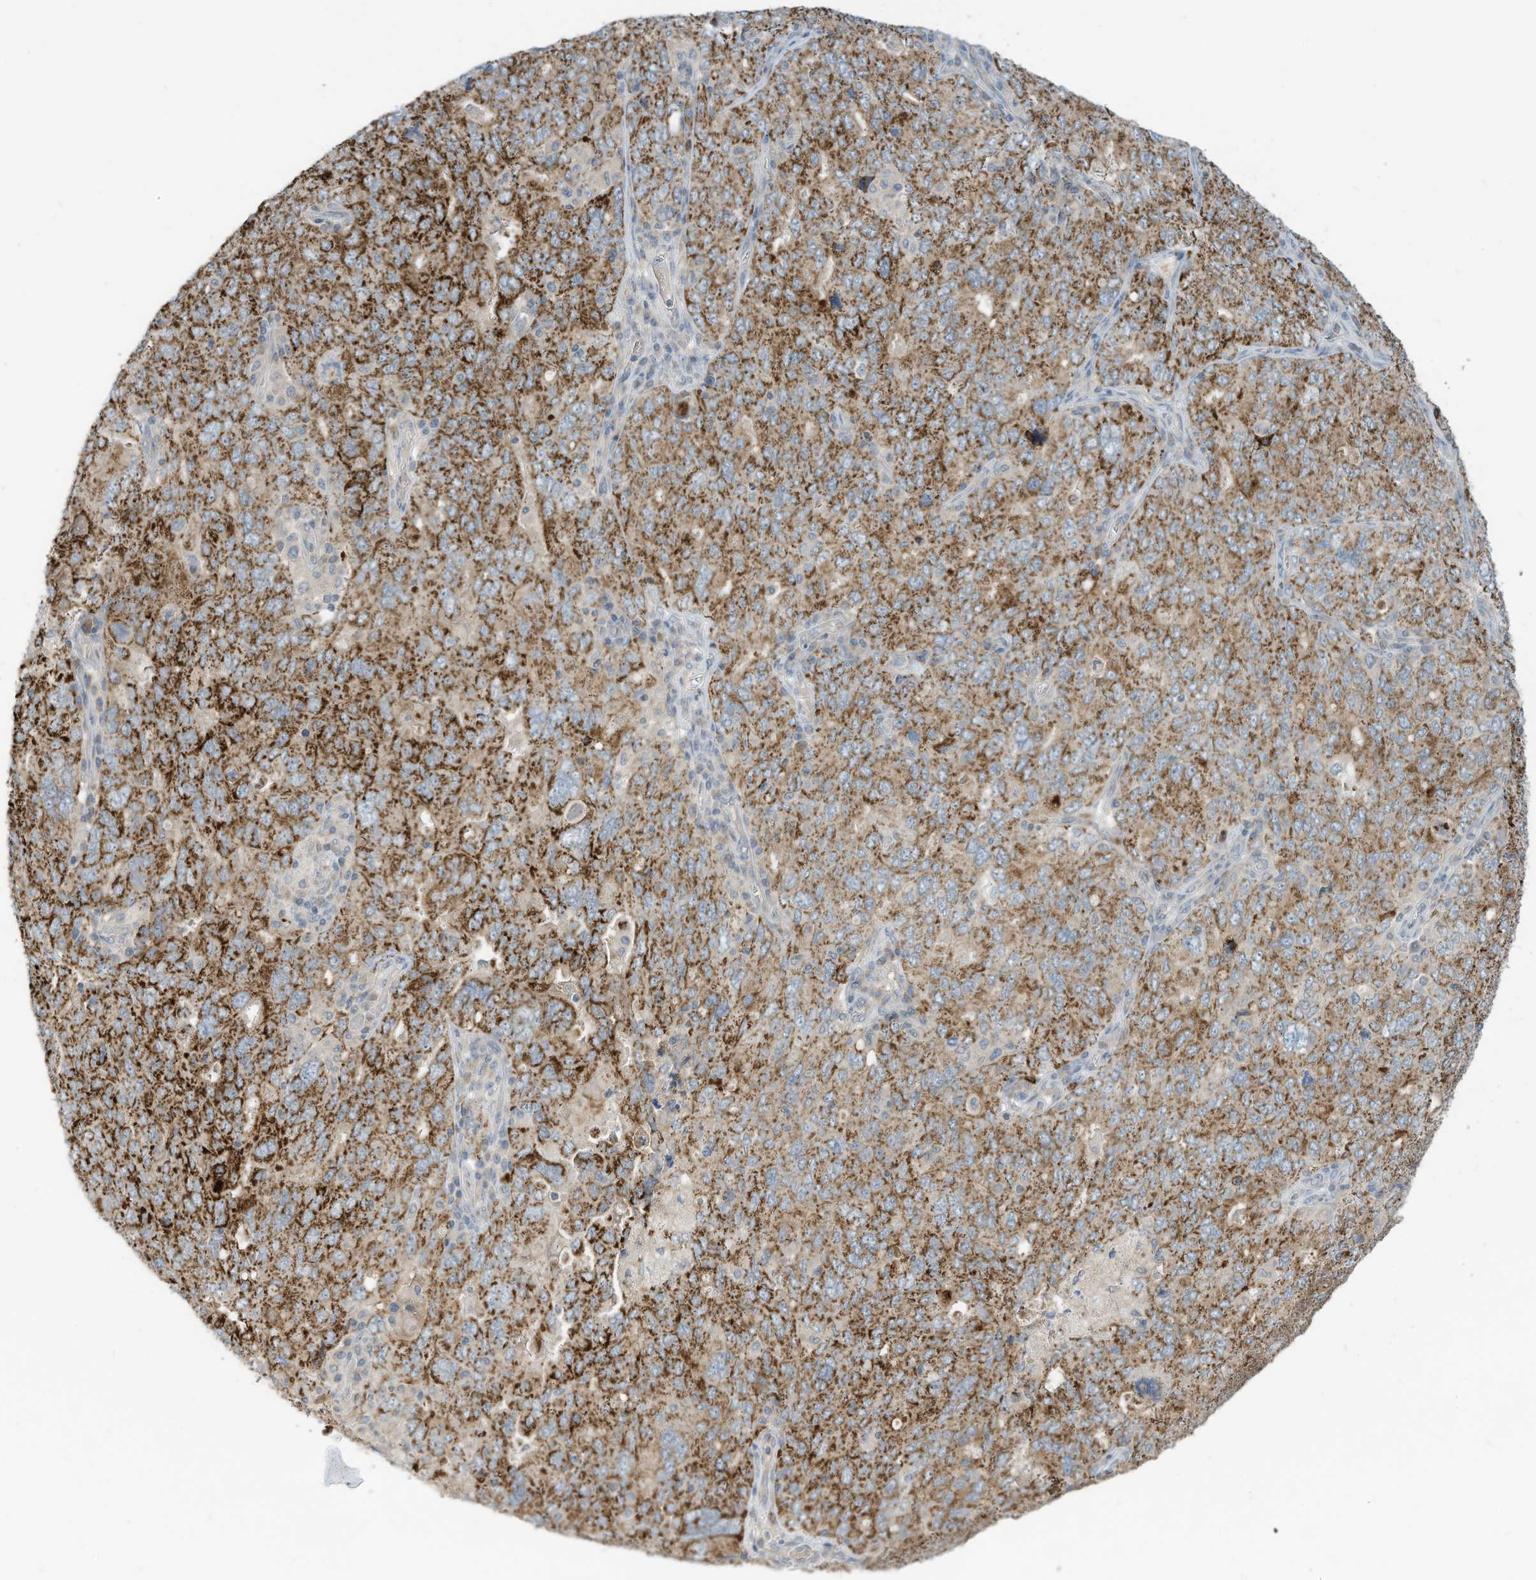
{"staining": {"intensity": "strong", "quantity": ">75%", "location": "cytoplasmic/membranous"}, "tissue": "ovarian cancer", "cell_type": "Tumor cells", "image_type": "cancer", "snomed": [{"axis": "morphology", "description": "Carcinoma, endometroid"}, {"axis": "topography", "description": "Ovary"}], "caption": "The image shows staining of ovarian cancer, revealing strong cytoplasmic/membranous protein expression (brown color) within tumor cells. The staining is performed using DAB brown chromogen to label protein expression. The nuclei are counter-stained blue using hematoxylin.", "gene": "SCGB1D2", "patient": {"sex": "female", "age": 62}}